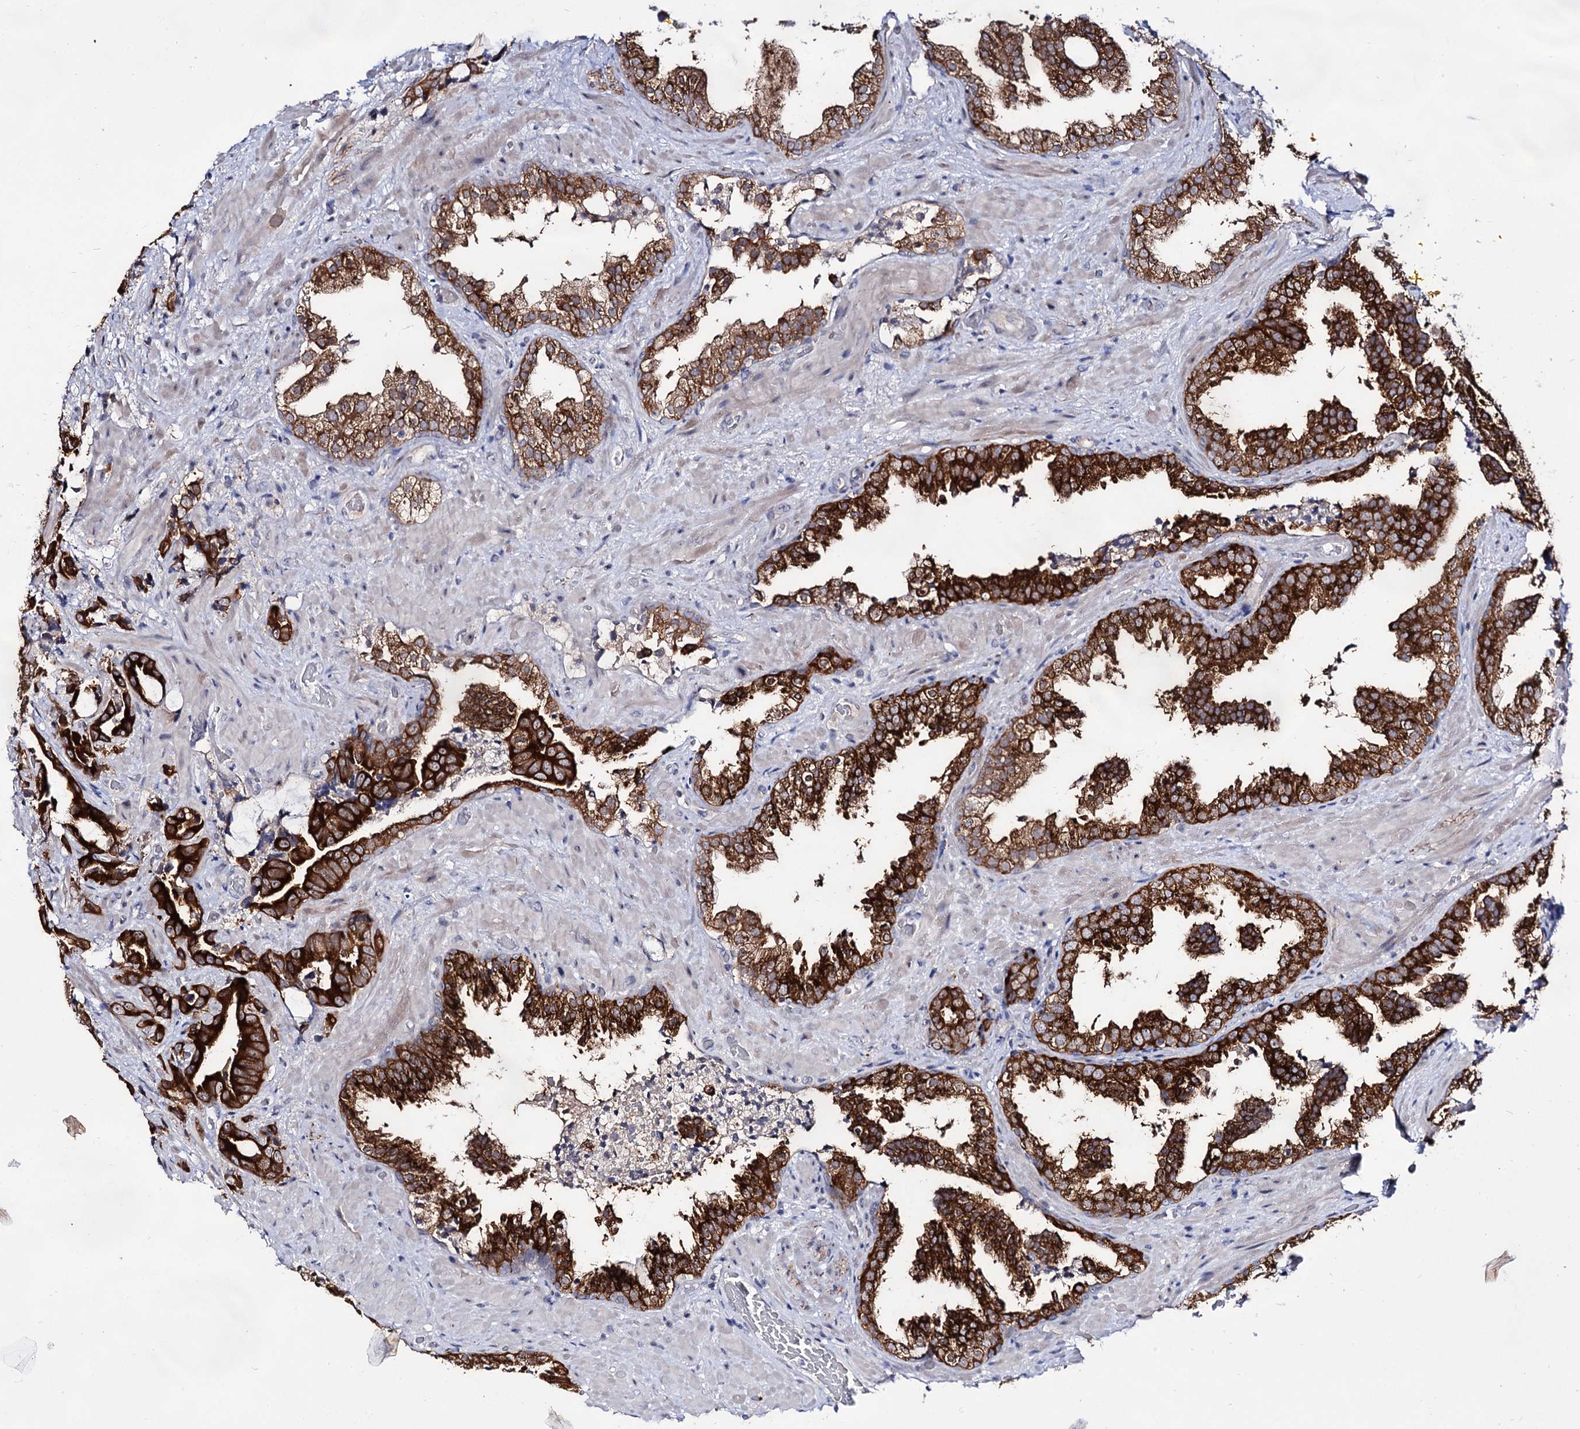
{"staining": {"intensity": "strong", "quantity": ">75%", "location": "cytoplasmic/membranous"}, "tissue": "prostate cancer", "cell_type": "Tumor cells", "image_type": "cancer", "snomed": [{"axis": "morphology", "description": "Adenocarcinoma, High grade"}, {"axis": "topography", "description": "Prostate and seminal vesicle, NOS"}], "caption": "Prostate cancer (high-grade adenocarcinoma) stained with DAB (3,3'-diaminobenzidine) immunohistochemistry shows high levels of strong cytoplasmic/membranous staining in about >75% of tumor cells. The staining is performed using DAB brown chromogen to label protein expression. The nuclei are counter-stained blue using hematoxylin.", "gene": "ARFIP2", "patient": {"sex": "male", "age": 67}}